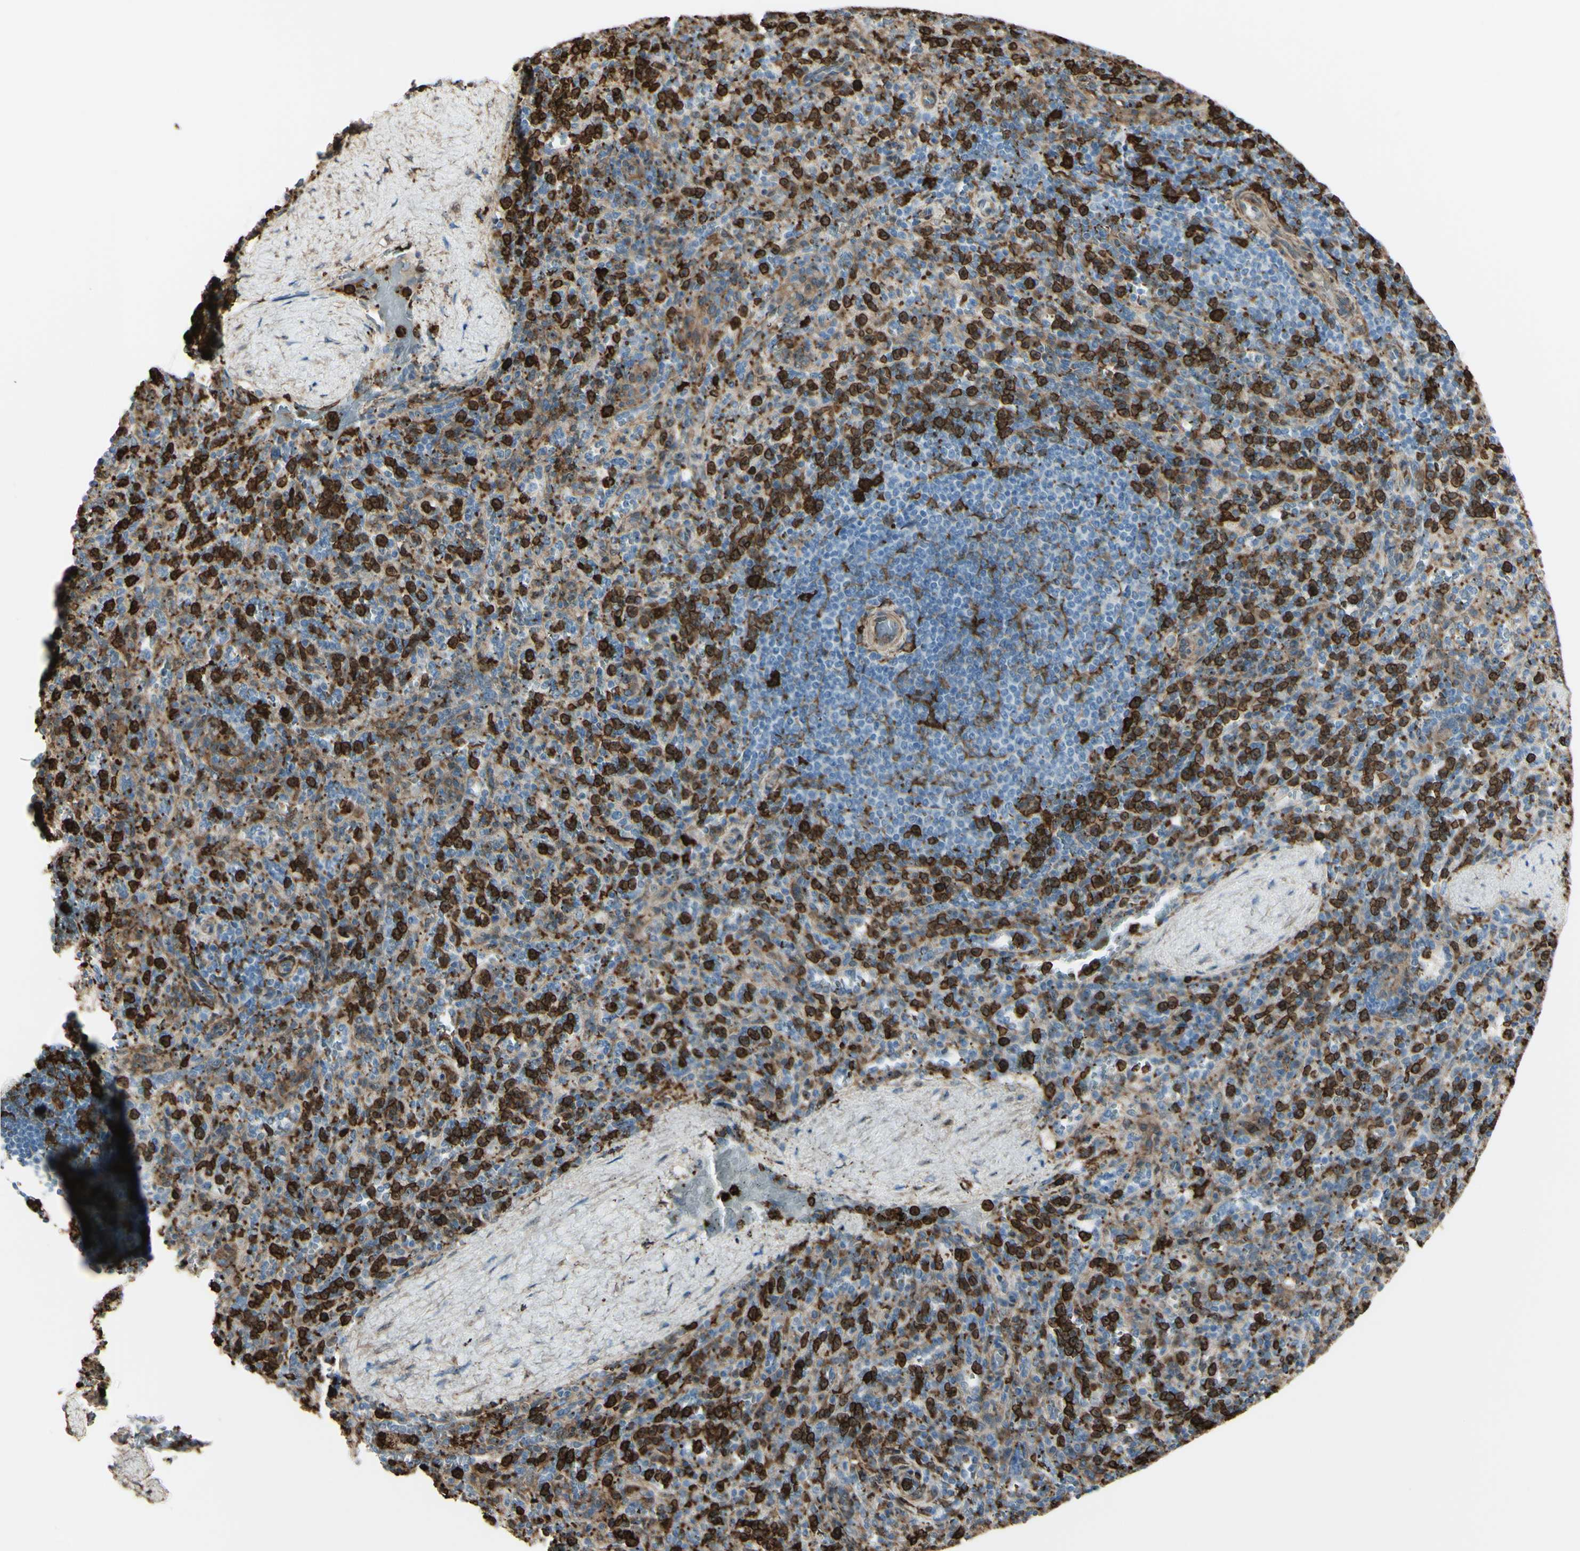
{"staining": {"intensity": "strong", "quantity": "25%-75%", "location": "cytoplasmic/membranous"}, "tissue": "spleen", "cell_type": "Cells in red pulp", "image_type": "normal", "snomed": [{"axis": "morphology", "description": "Normal tissue, NOS"}, {"axis": "topography", "description": "Spleen"}], "caption": "Immunohistochemistry micrograph of normal spleen: spleen stained using immunohistochemistry reveals high levels of strong protein expression localized specifically in the cytoplasmic/membranous of cells in red pulp, appearing as a cytoplasmic/membranous brown color.", "gene": "GSN", "patient": {"sex": "male", "age": 36}}